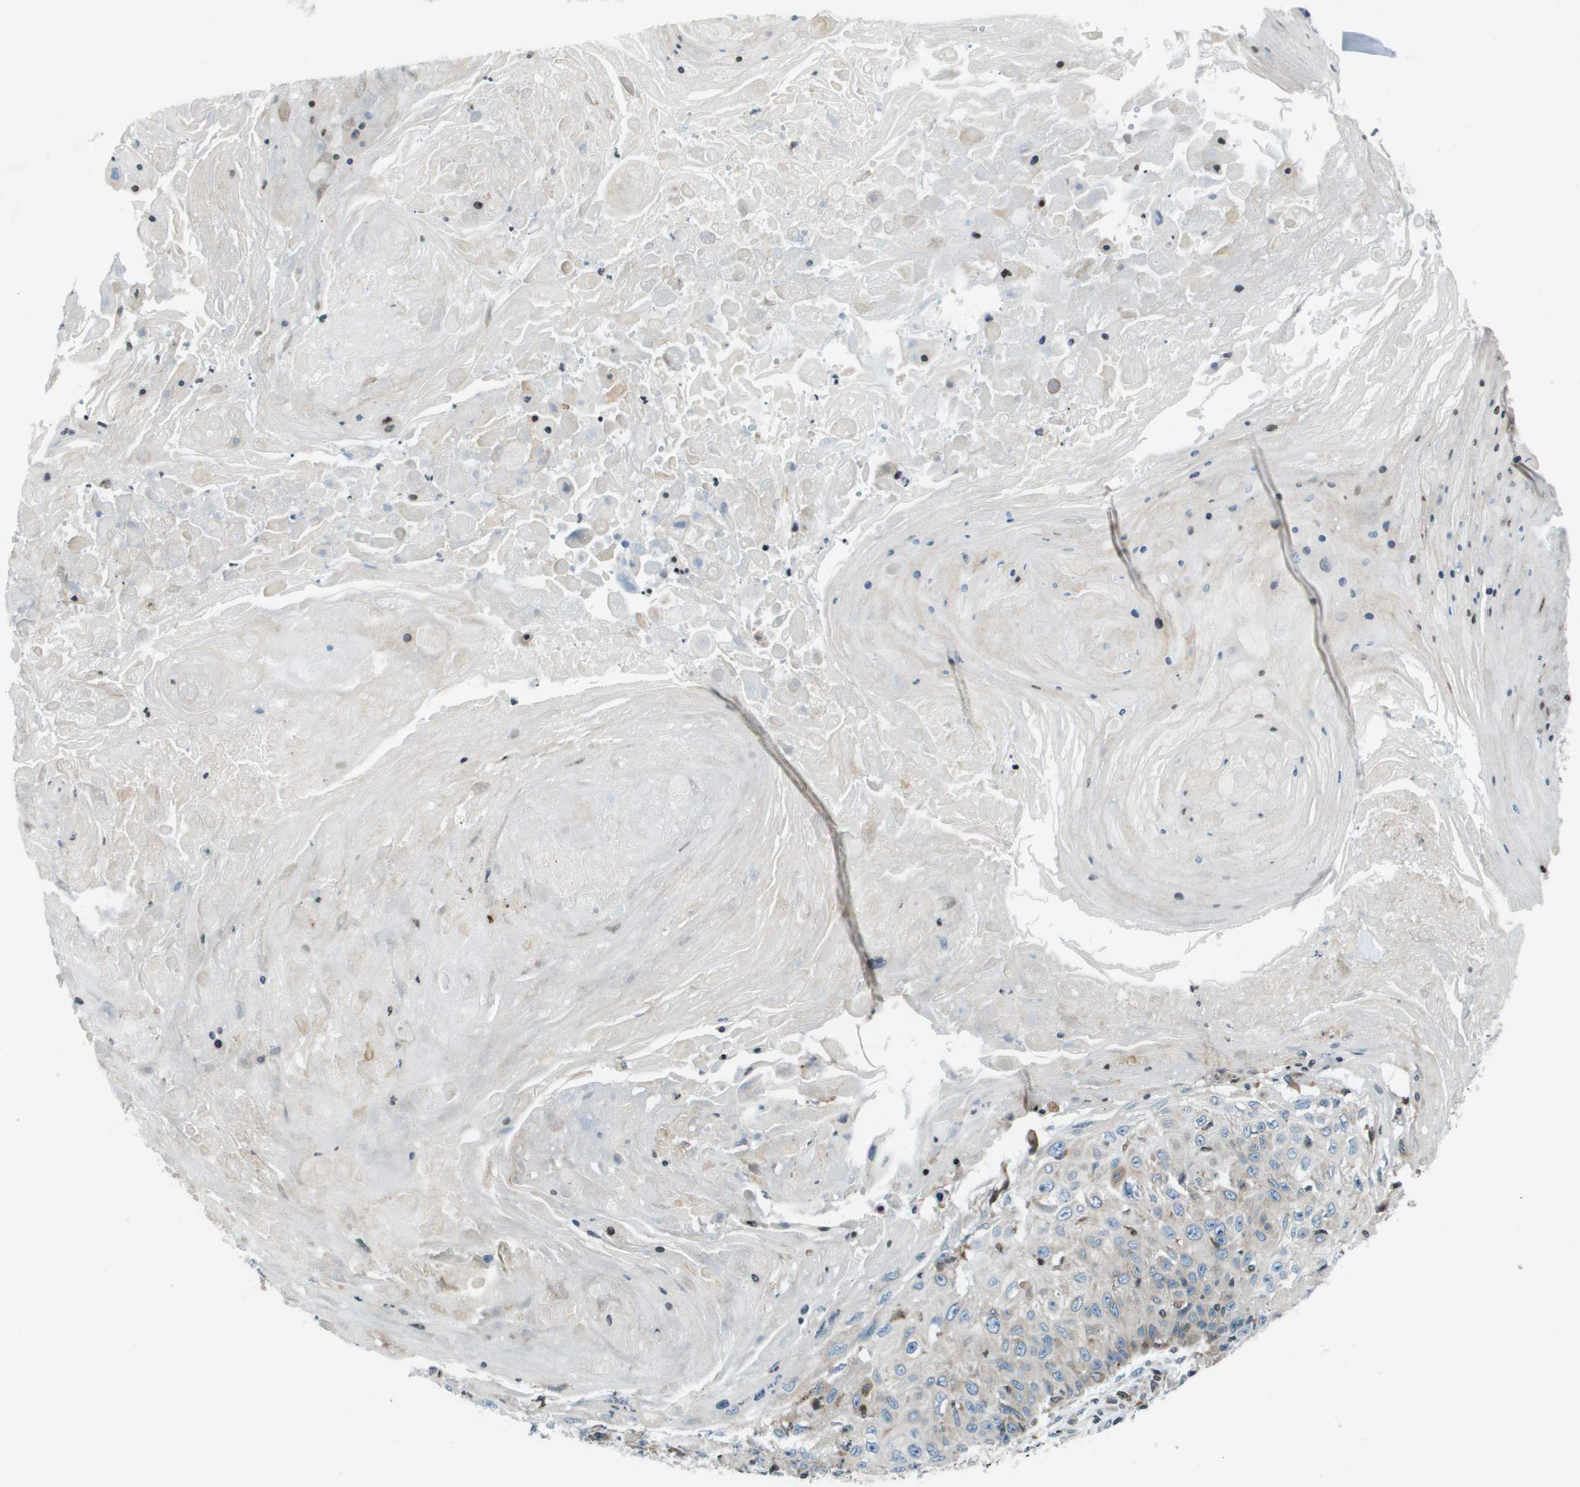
{"staining": {"intensity": "weak", "quantity": "<25%", "location": "cytoplasmic/membranous"}, "tissue": "skin cancer", "cell_type": "Tumor cells", "image_type": "cancer", "snomed": [{"axis": "morphology", "description": "Squamous cell carcinoma, NOS"}, {"axis": "topography", "description": "Skin"}], "caption": "Human skin squamous cell carcinoma stained for a protein using IHC shows no positivity in tumor cells.", "gene": "ESYT1", "patient": {"sex": "male", "age": 86}}